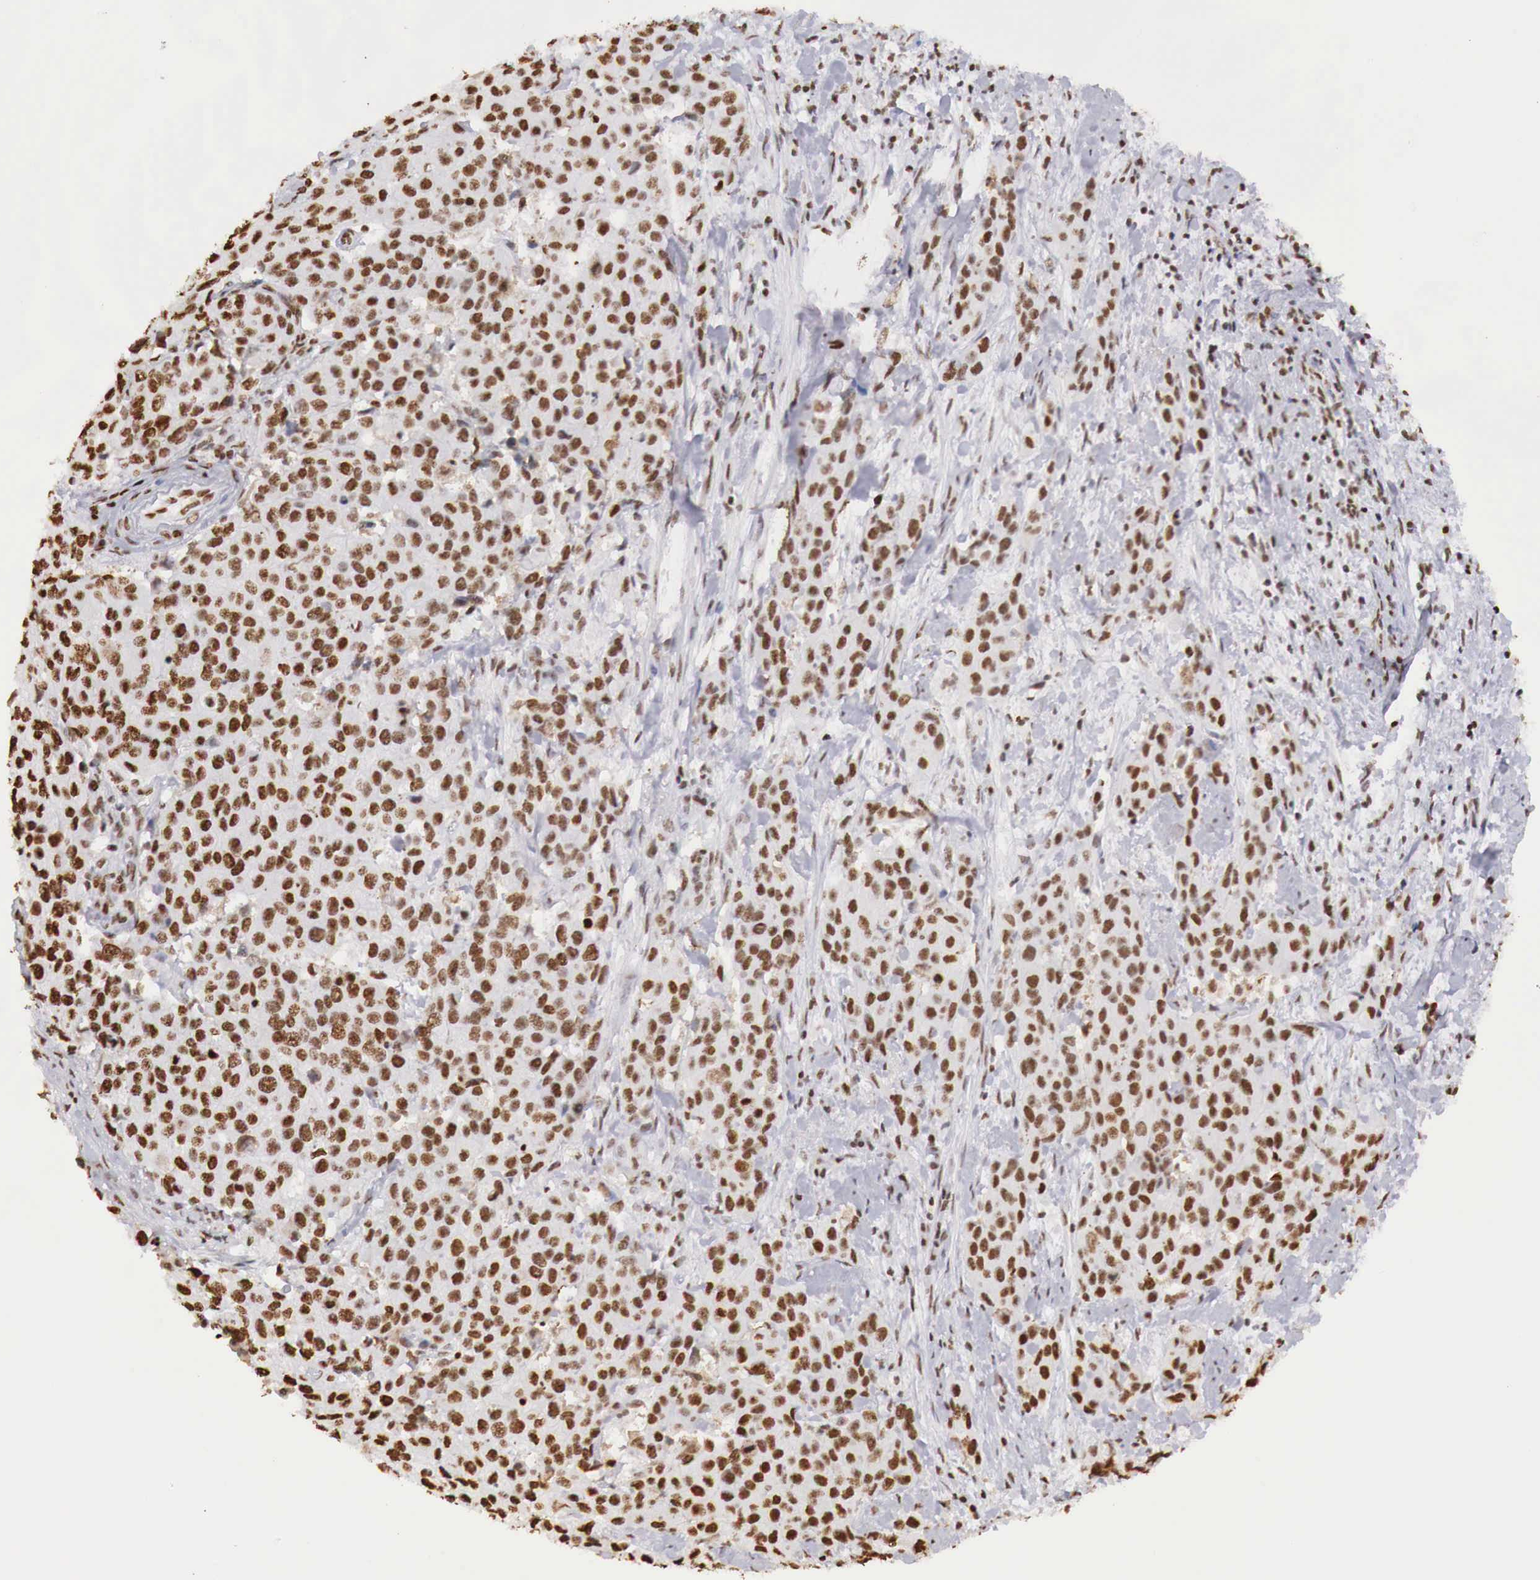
{"staining": {"intensity": "strong", "quantity": ">75%", "location": "nuclear"}, "tissue": "cervical cancer", "cell_type": "Tumor cells", "image_type": "cancer", "snomed": [{"axis": "morphology", "description": "Squamous cell carcinoma, NOS"}, {"axis": "topography", "description": "Cervix"}], "caption": "Strong nuclear protein expression is seen in about >75% of tumor cells in cervical squamous cell carcinoma. (DAB IHC, brown staining for protein, blue staining for nuclei).", "gene": "DKC1", "patient": {"sex": "female", "age": 54}}